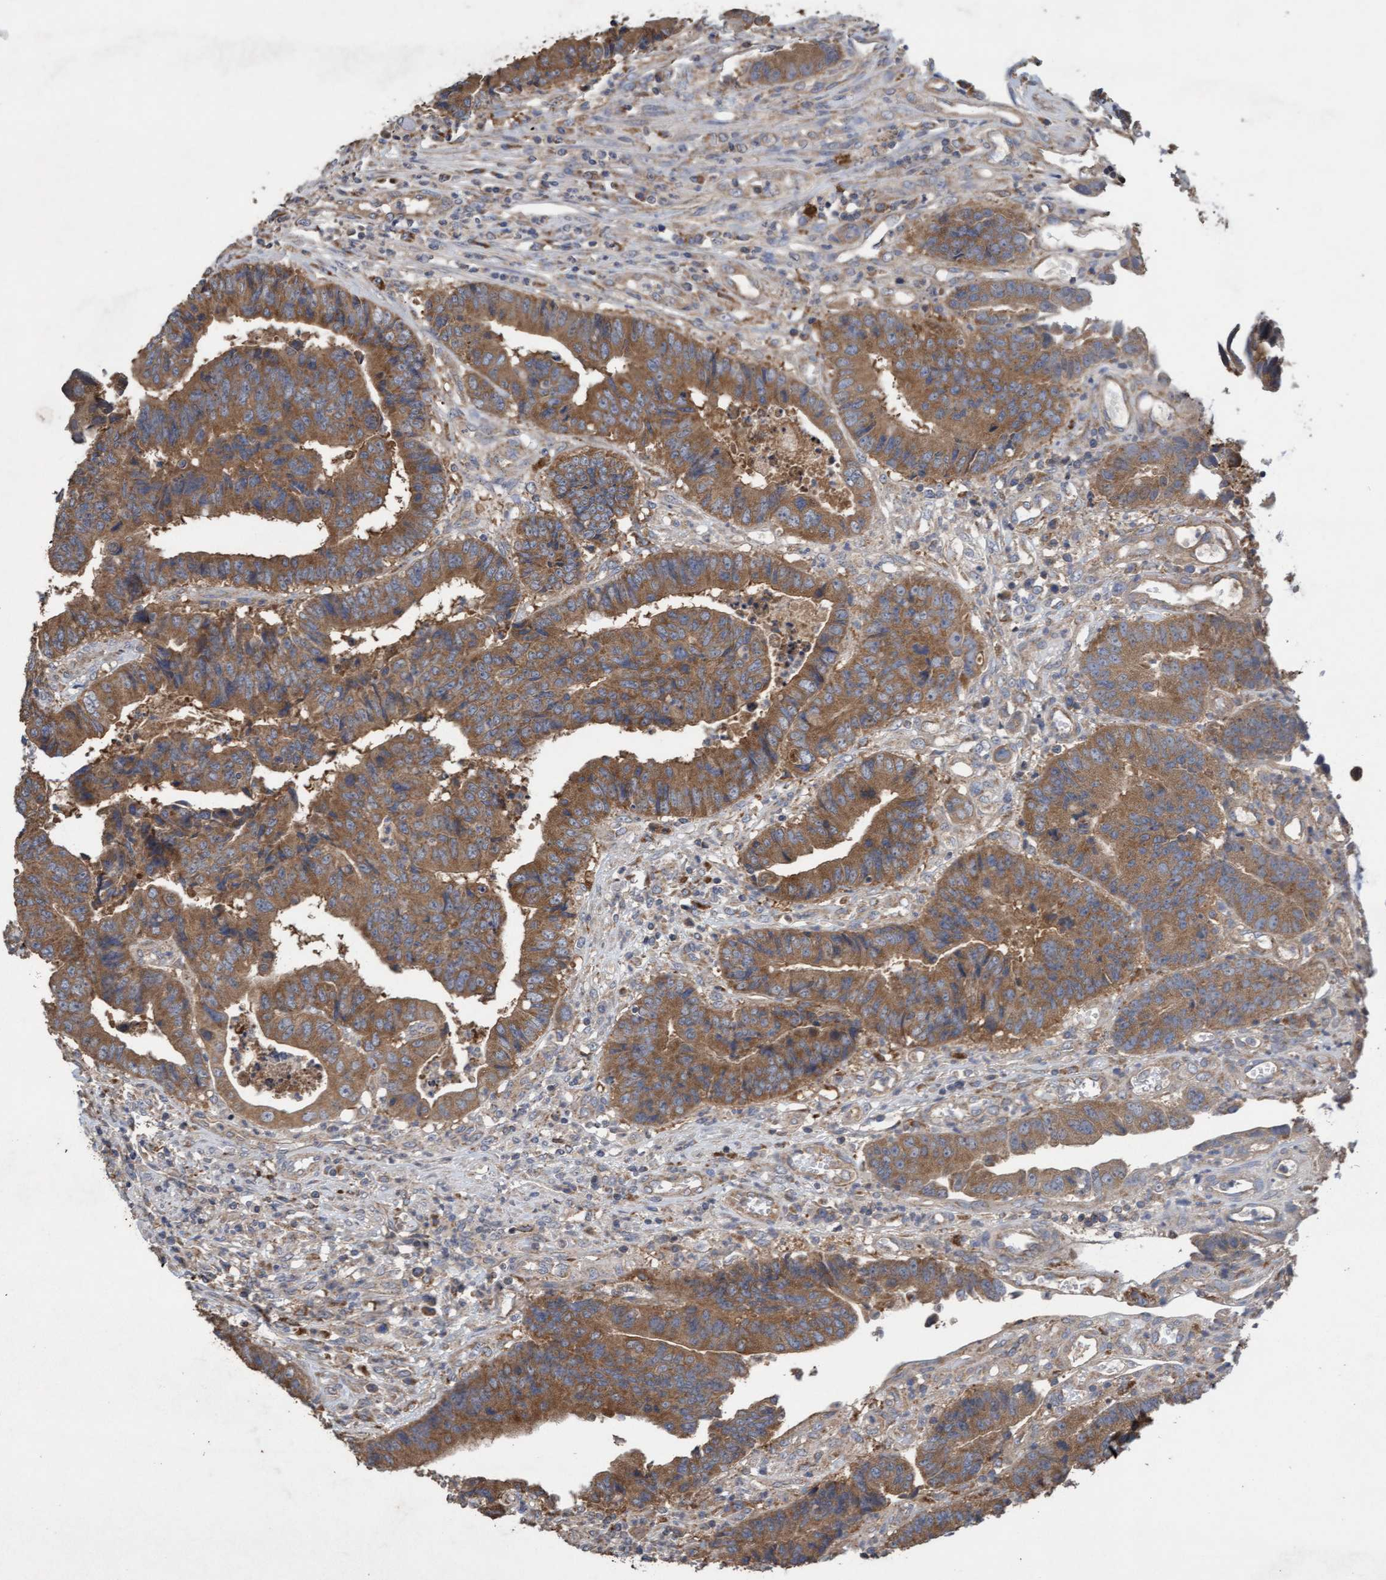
{"staining": {"intensity": "moderate", "quantity": ">75%", "location": "cytoplasmic/membranous"}, "tissue": "colorectal cancer", "cell_type": "Tumor cells", "image_type": "cancer", "snomed": [{"axis": "morphology", "description": "Adenocarcinoma, NOS"}, {"axis": "topography", "description": "Rectum"}], "caption": "Protein analysis of adenocarcinoma (colorectal) tissue demonstrates moderate cytoplasmic/membranous staining in approximately >75% of tumor cells.", "gene": "ATPAF2", "patient": {"sex": "male", "age": 84}}